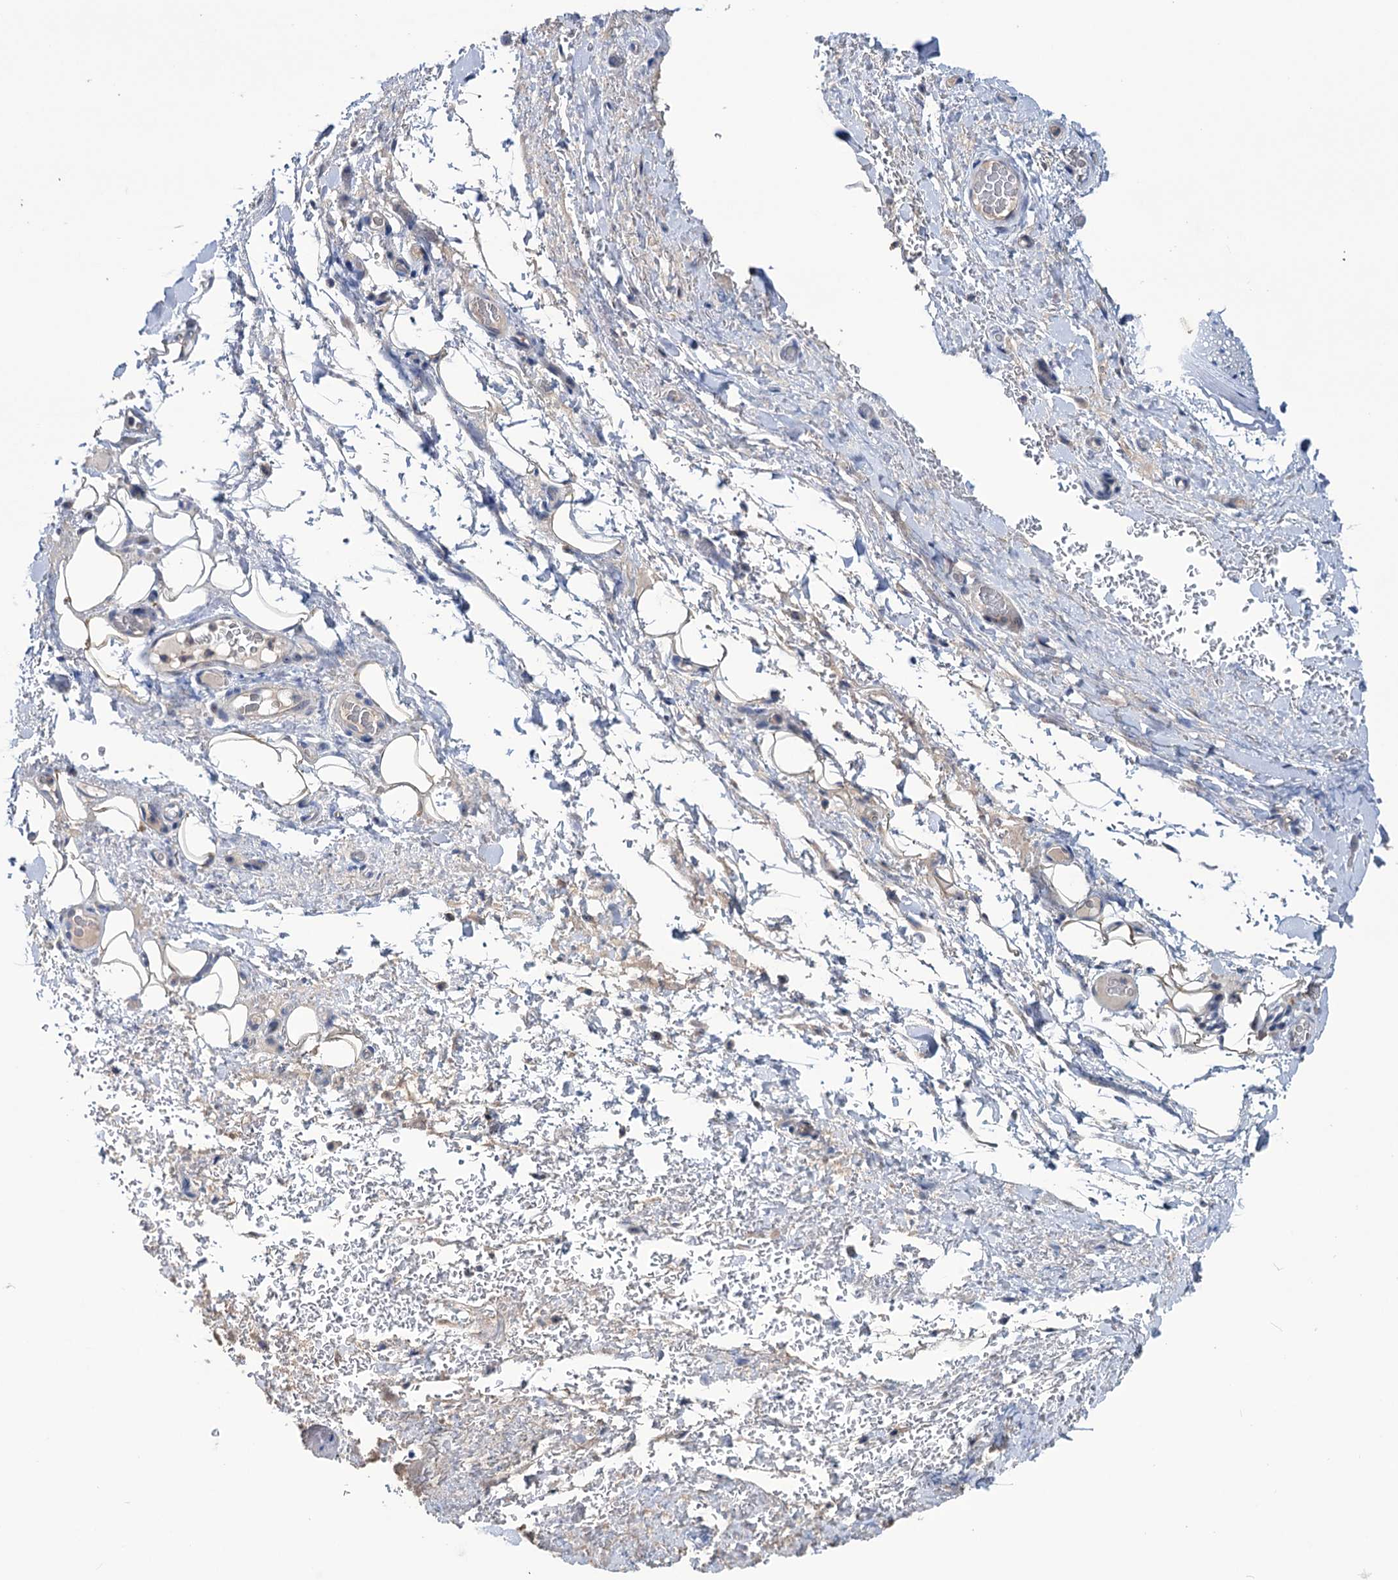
{"staining": {"intensity": "negative", "quantity": "none", "location": "none"}, "tissue": "adipose tissue", "cell_type": "Adipocytes", "image_type": "normal", "snomed": [{"axis": "morphology", "description": "Normal tissue, NOS"}, {"axis": "morphology", "description": "Adenocarcinoma, NOS"}, {"axis": "topography", "description": "Stomach, upper"}, {"axis": "topography", "description": "Peripheral nerve tissue"}], "caption": "High power microscopy photomicrograph of an IHC histopathology image of normal adipose tissue, revealing no significant positivity in adipocytes.", "gene": "HTR3B", "patient": {"sex": "male", "age": 62}}